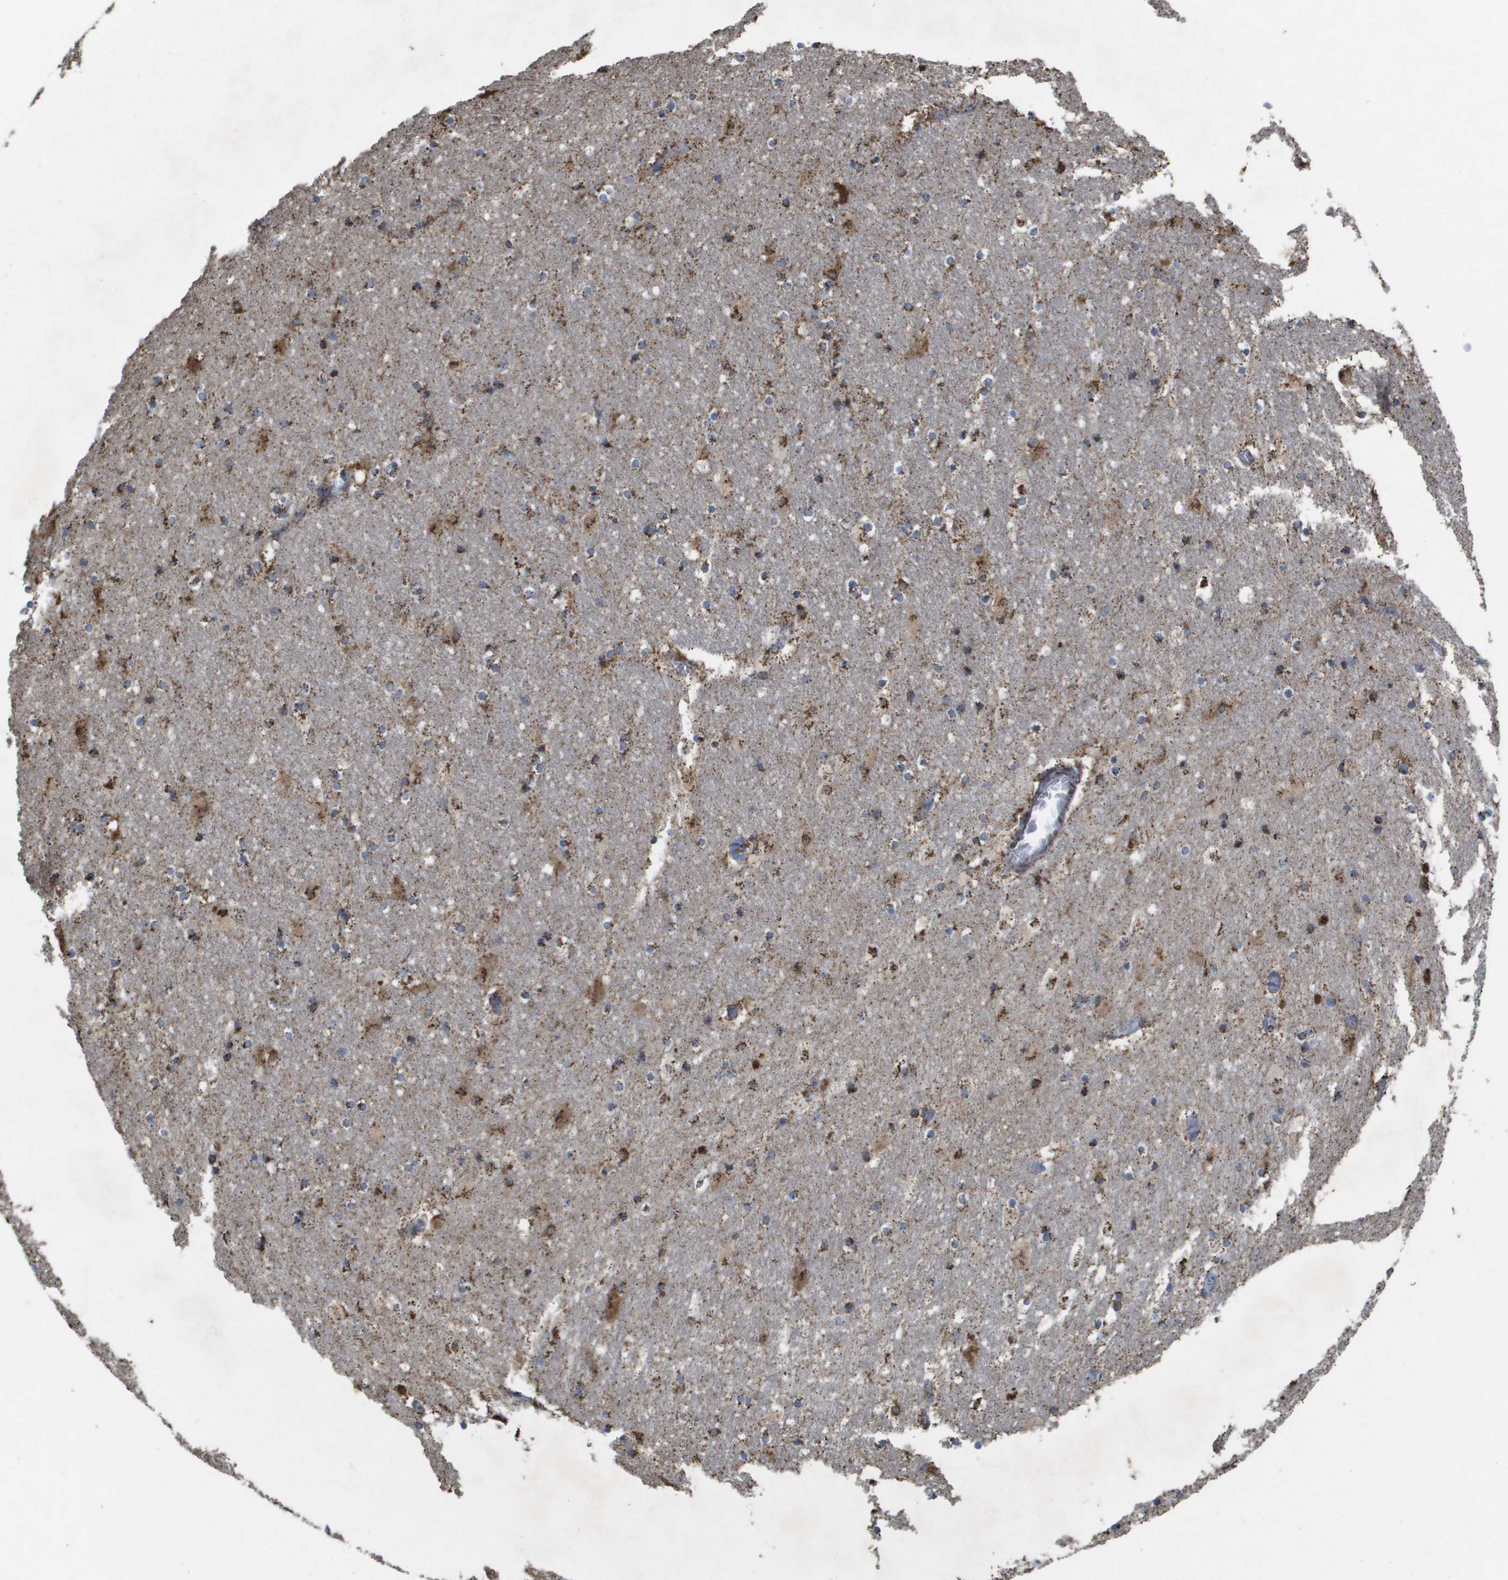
{"staining": {"intensity": "moderate", "quantity": "25%-75%", "location": "cytoplasmic/membranous"}, "tissue": "hippocampus", "cell_type": "Glial cells", "image_type": "normal", "snomed": [{"axis": "morphology", "description": "Normal tissue, NOS"}, {"axis": "topography", "description": "Hippocampus"}], "caption": "Normal hippocampus was stained to show a protein in brown. There is medium levels of moderate cytoplasmic/membranous expression in approximately 25%-75% of glial cells. (DAB (3,3'-diaminobenzidine) IHC, brown staining for protein, blue staining for nuclei).", "gene": "HSPE1", "patient": {"sex": "male", "age": 45}}